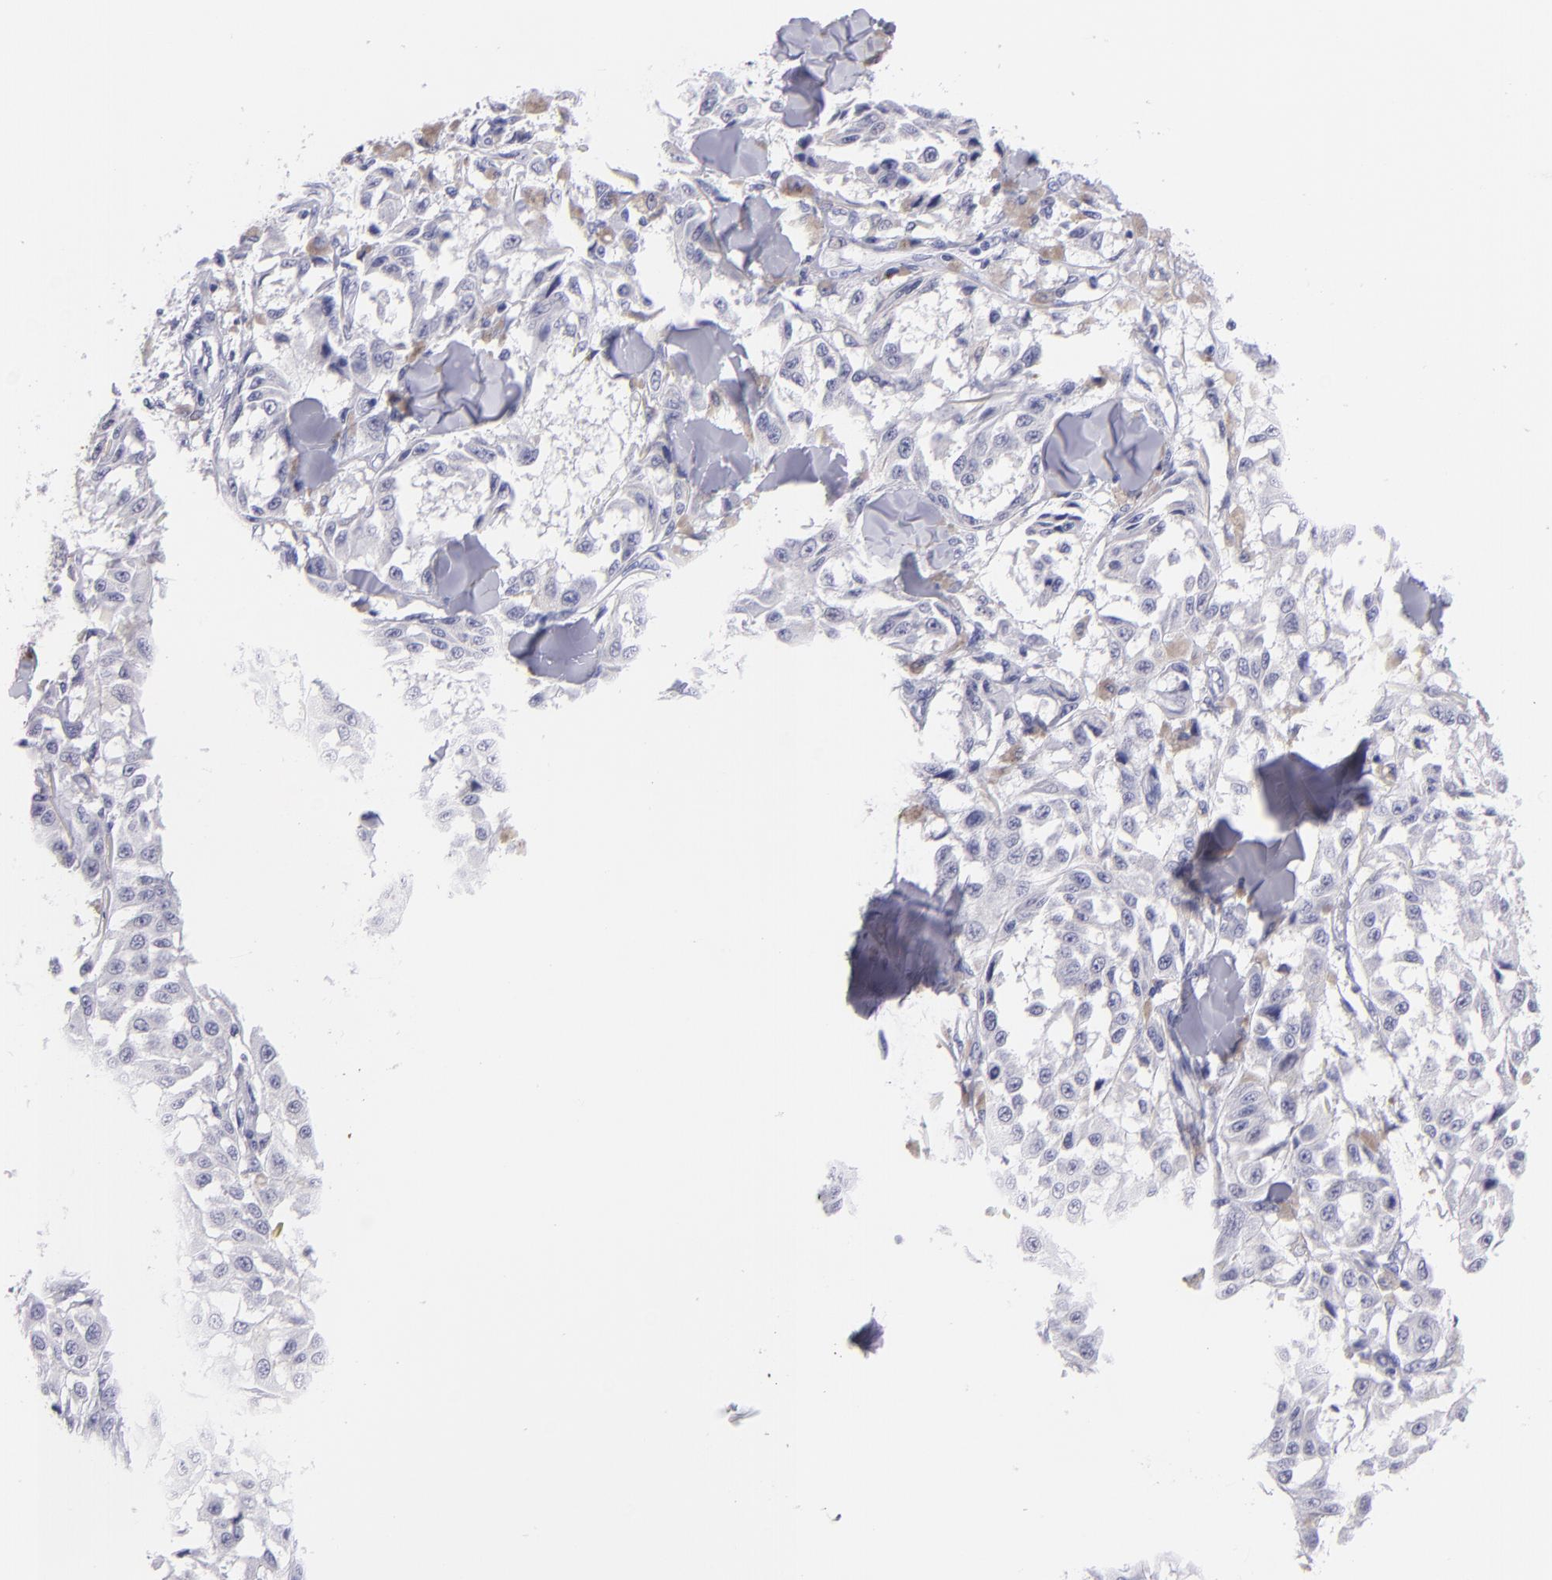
{"staining": {"intensity": "negative", "quantity": "none", "location": "none"}, "tissue": "melanoma", "cell_type": "Tumor cells", "image_type": "cancer", "snomed": [{"axis": "morphology", "description": "Malignant melanoma, NOS"}, {"axis": "topography", "description": "Skin"}], "caption": "IHC micrograph of neoplastic tissue: melanoma stained with DAB shows no significant protein staining in tumor cells. (Immunohistochemistry, brightfield microscopy, high magnification).", "gene": "CNP", "patient": {"sex": "female", "age": 64}}